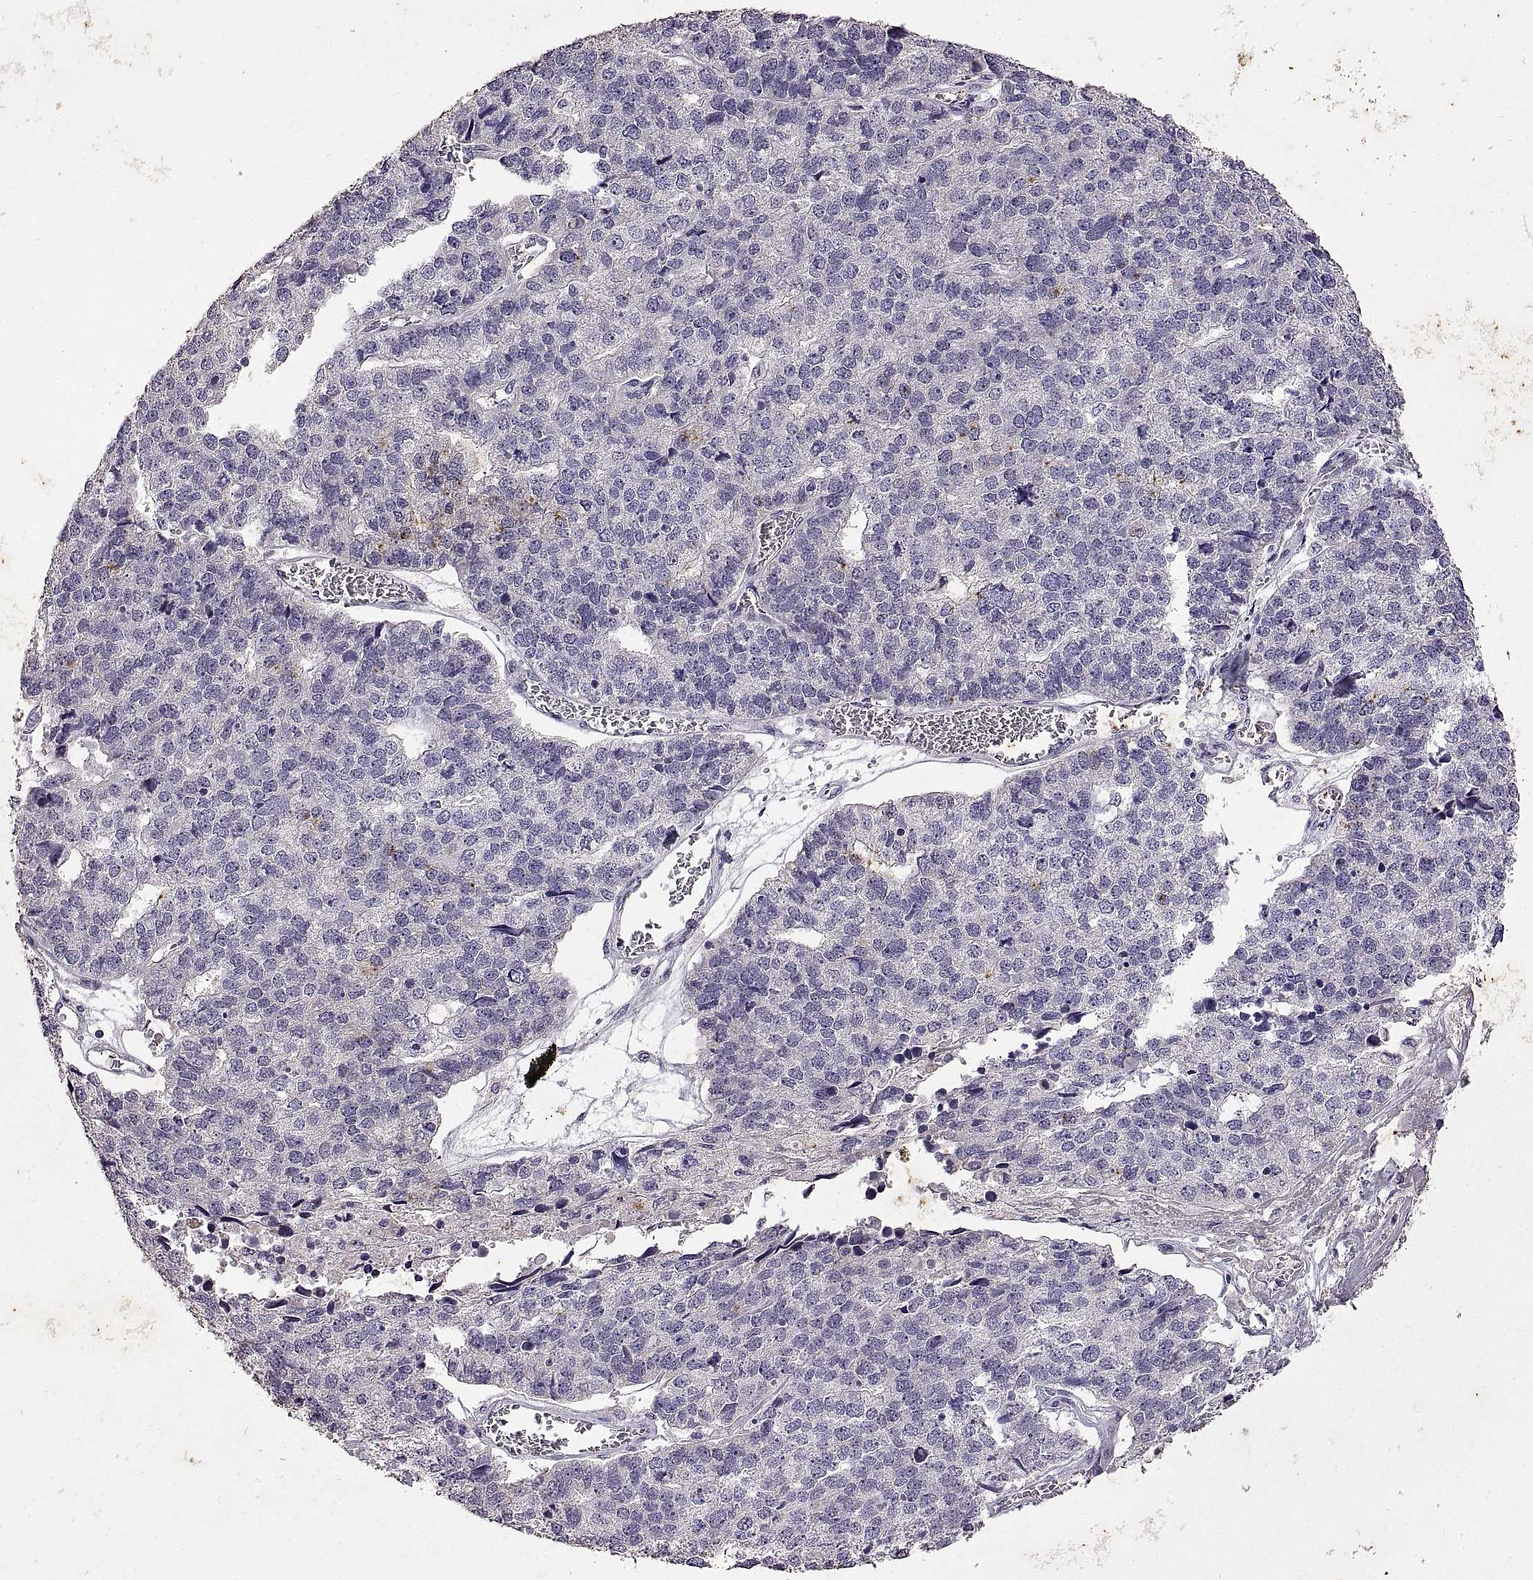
{"staining": {"intensity": "negative", "quantity": "none", "location": "none"}, "tissue": "stomach cancer", "cell_type": "Tumor cells", "image_type": "cancer", "snomed": [{"axis": "morphology", "description": "Adenocarcinoma, NOS"}, {"axis": "topography", "description": "Stomach"}], "caption": "Immunohistochemistry (IHC) of adenocarcinoma (stomach) demonstrates no staining in tumor cells.", "gene": "DEFB136", "patient": {"sex": "male", "age": 69}}